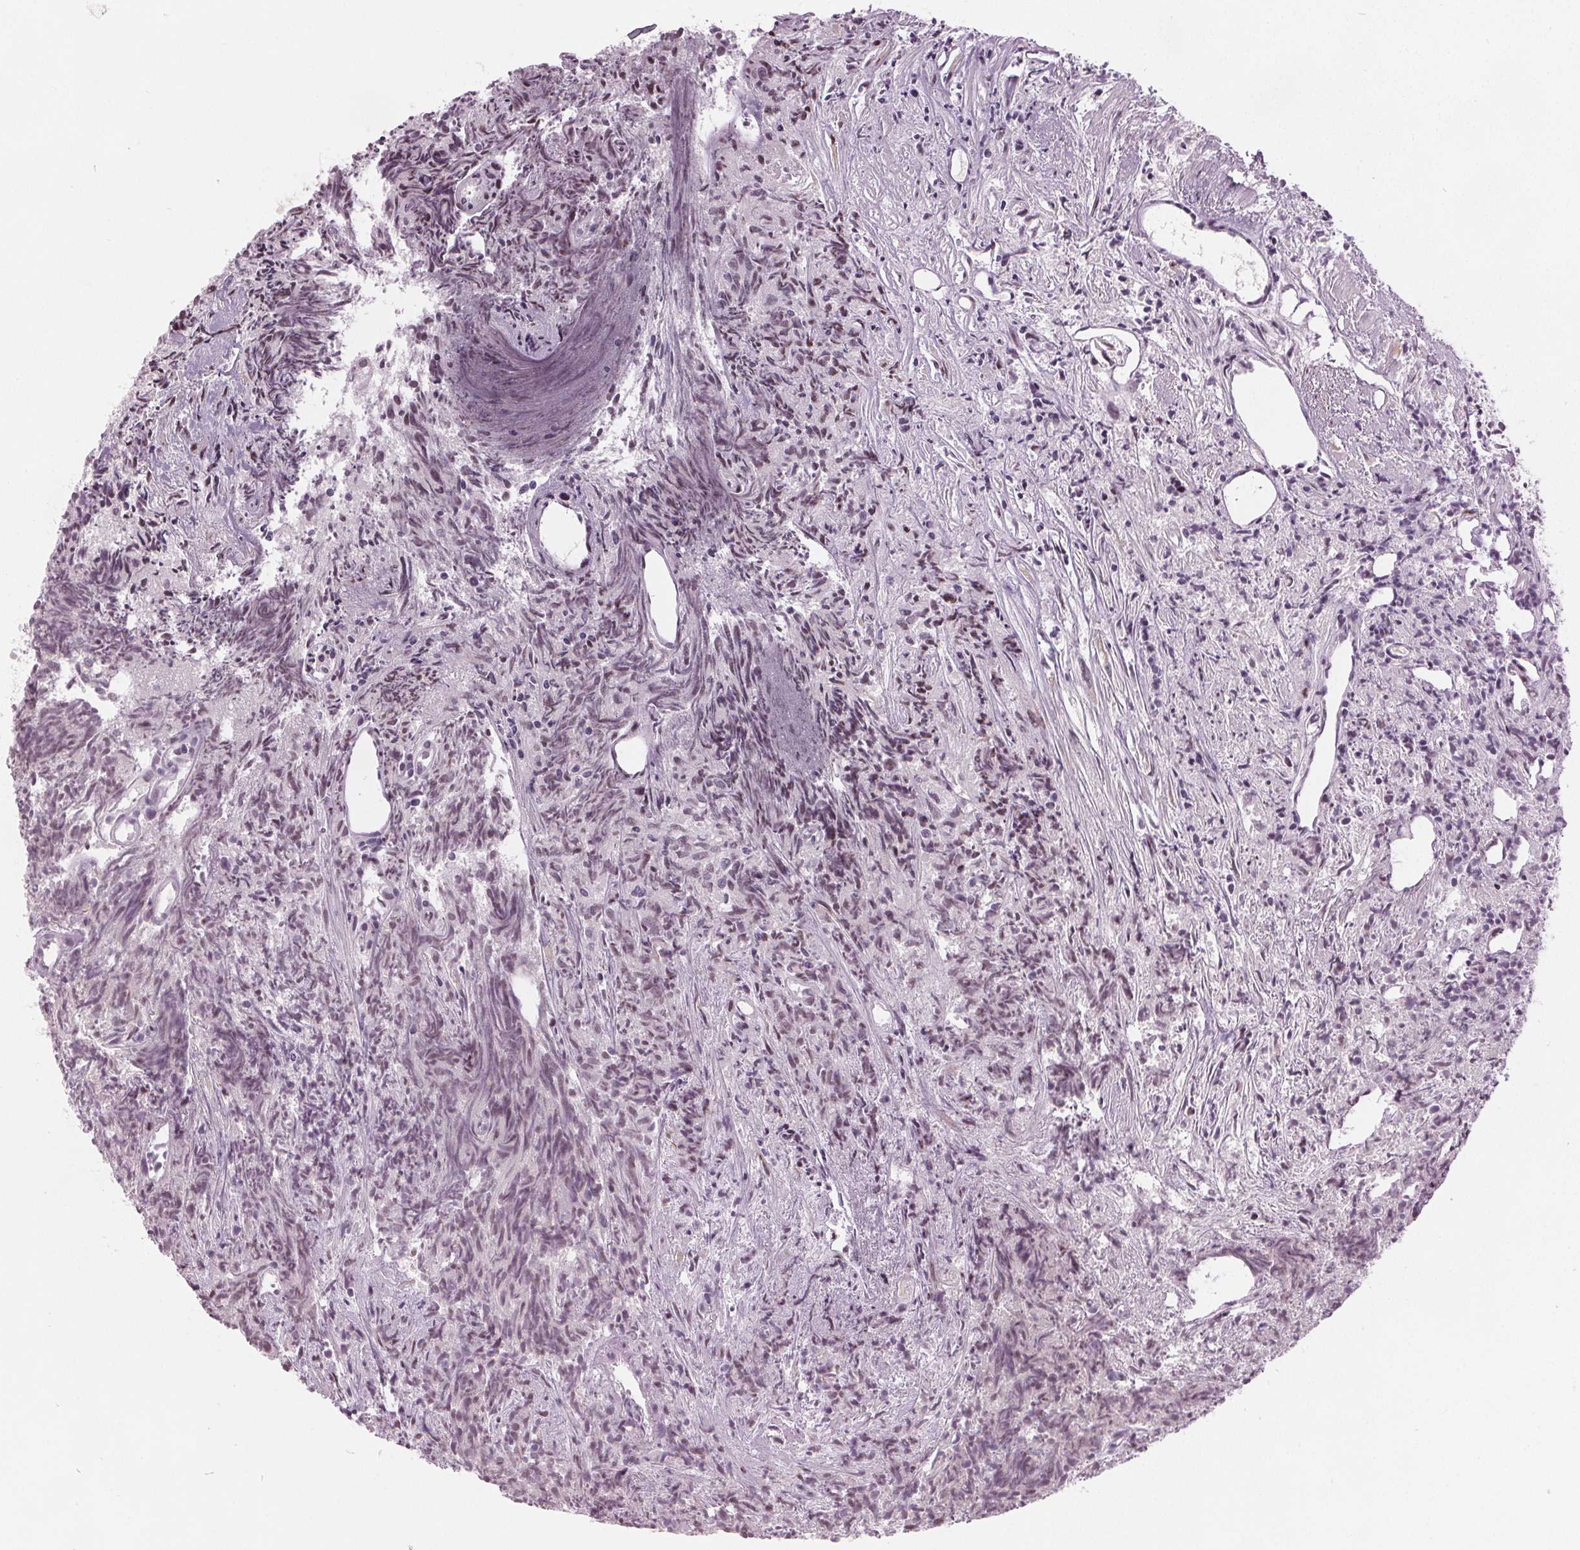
{"staining": {"intensity": "weak", "quantity": "25%-75%", "location": "nuclear"}, "tissue": "prostate cancer", "cell_type": "Tumor cells", "image_type": "cancer", "snomed": [{"axis": "morphology", "description": "Adenocarcinoma, High grade"}, {"axis": "topography", "description": "Prostate"}], "caption": "Immunohistochemistry (IHC) (DAB (3,3'-diaminobenzidine)) staining of human prostate cancer reveals weak nuclear protein positivity in about 25%-75% of tumor cells. The protein is stained brown, and the nuclei are stained in blue (DAB IHC with brightfield microscopy, high magnification).", "gene": "TTC34", "patient": {"sex": "male", "age": 58}}